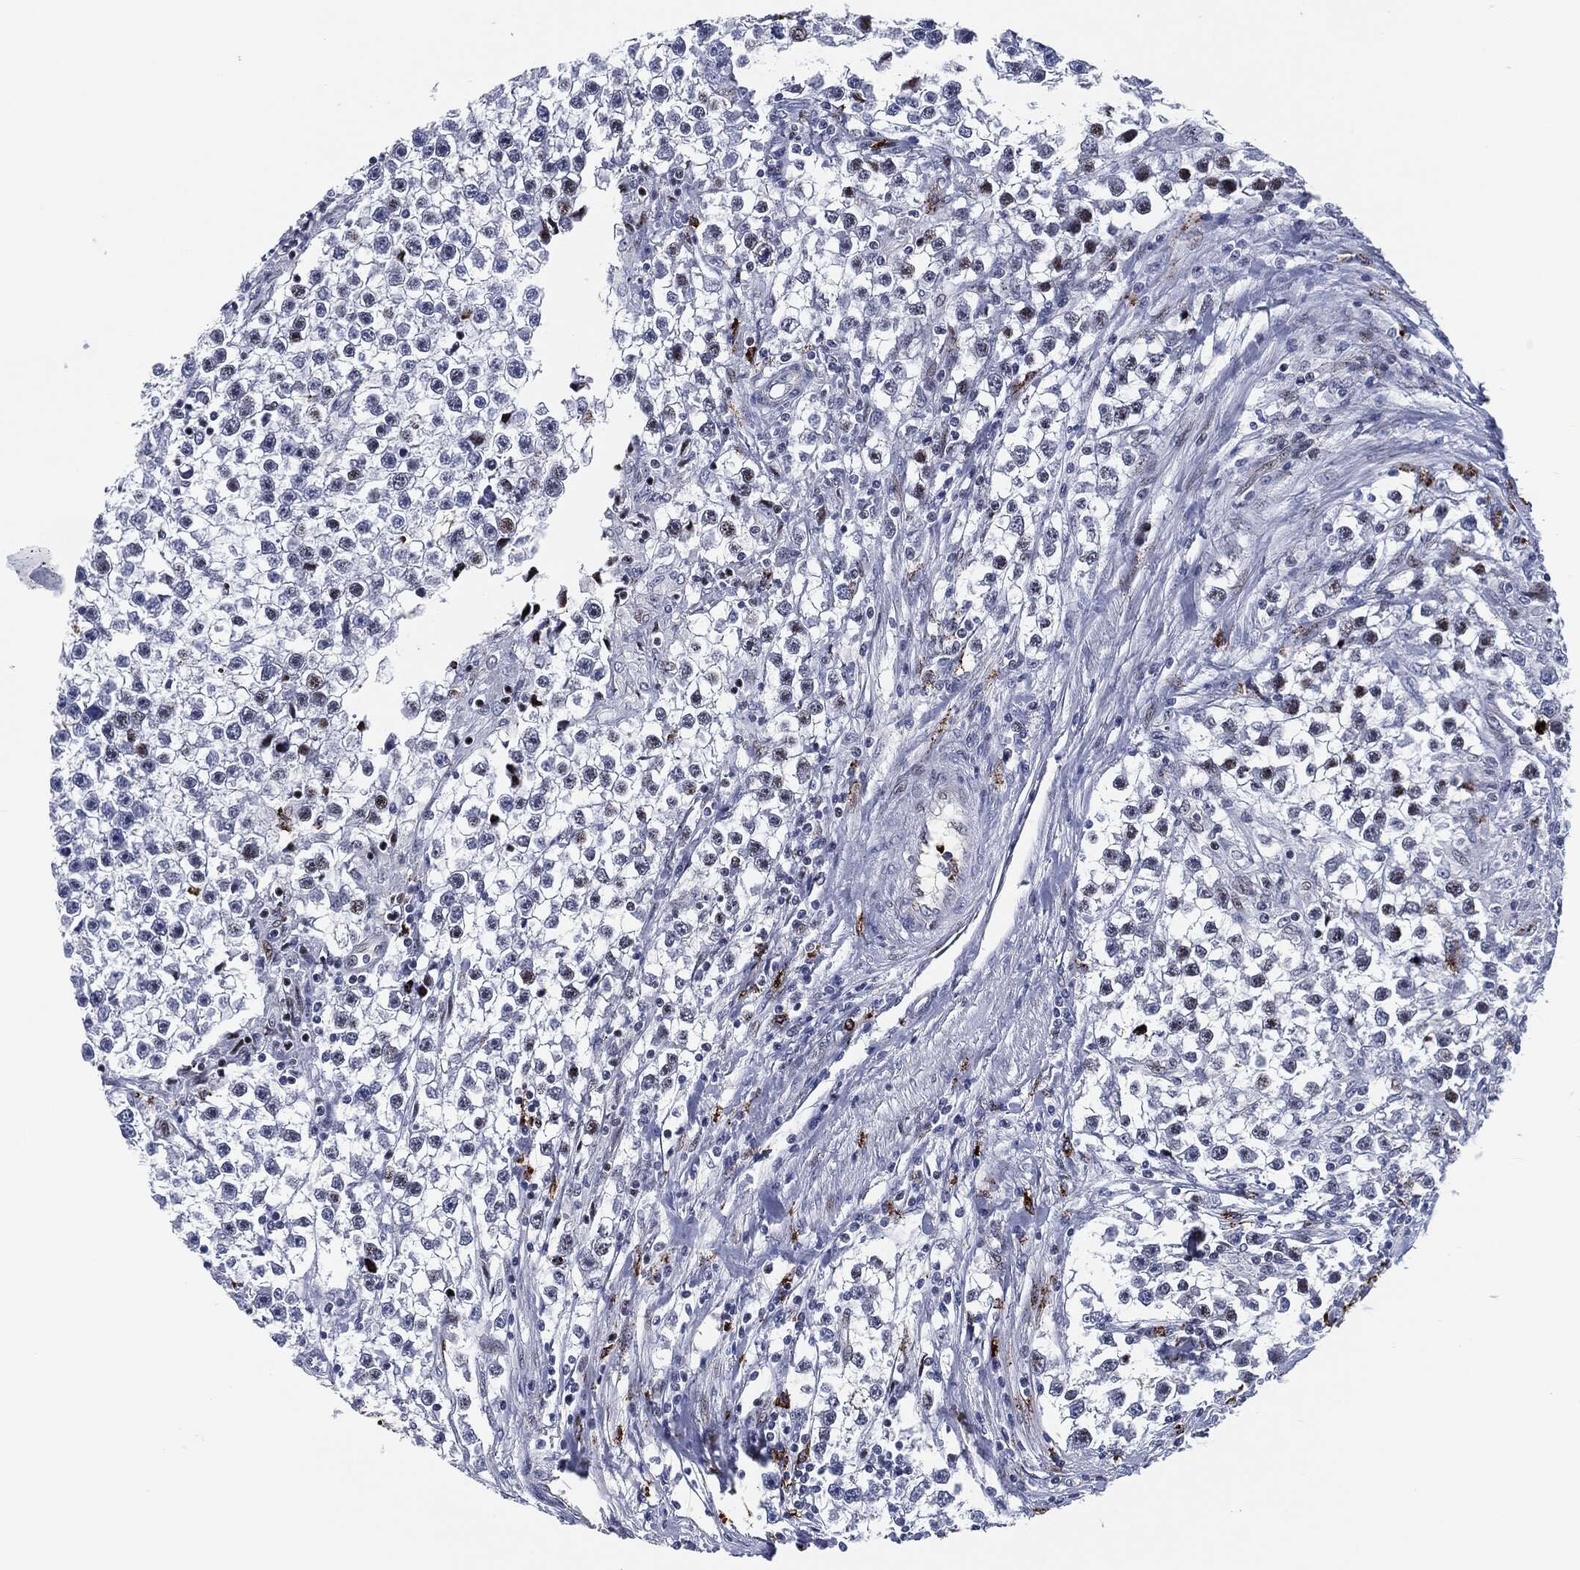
{"staining": {"intensity": "negative", "quantity": "none", "location": "none"}, "tissue": "testis cancer", "cell_type": "Tumor cells", "image_type": "cancer", "snomed": [{"axis": "morphology", "description": "Seminoma, NOS"}, {"axis": "topography", "description": "Testis"}], "caption": "This is an IHC photomicrograph of seminoma (testis). There is no staining in tumor cells.", "gene": "MPO", "patient": {"sex": "male", "age": 59}}